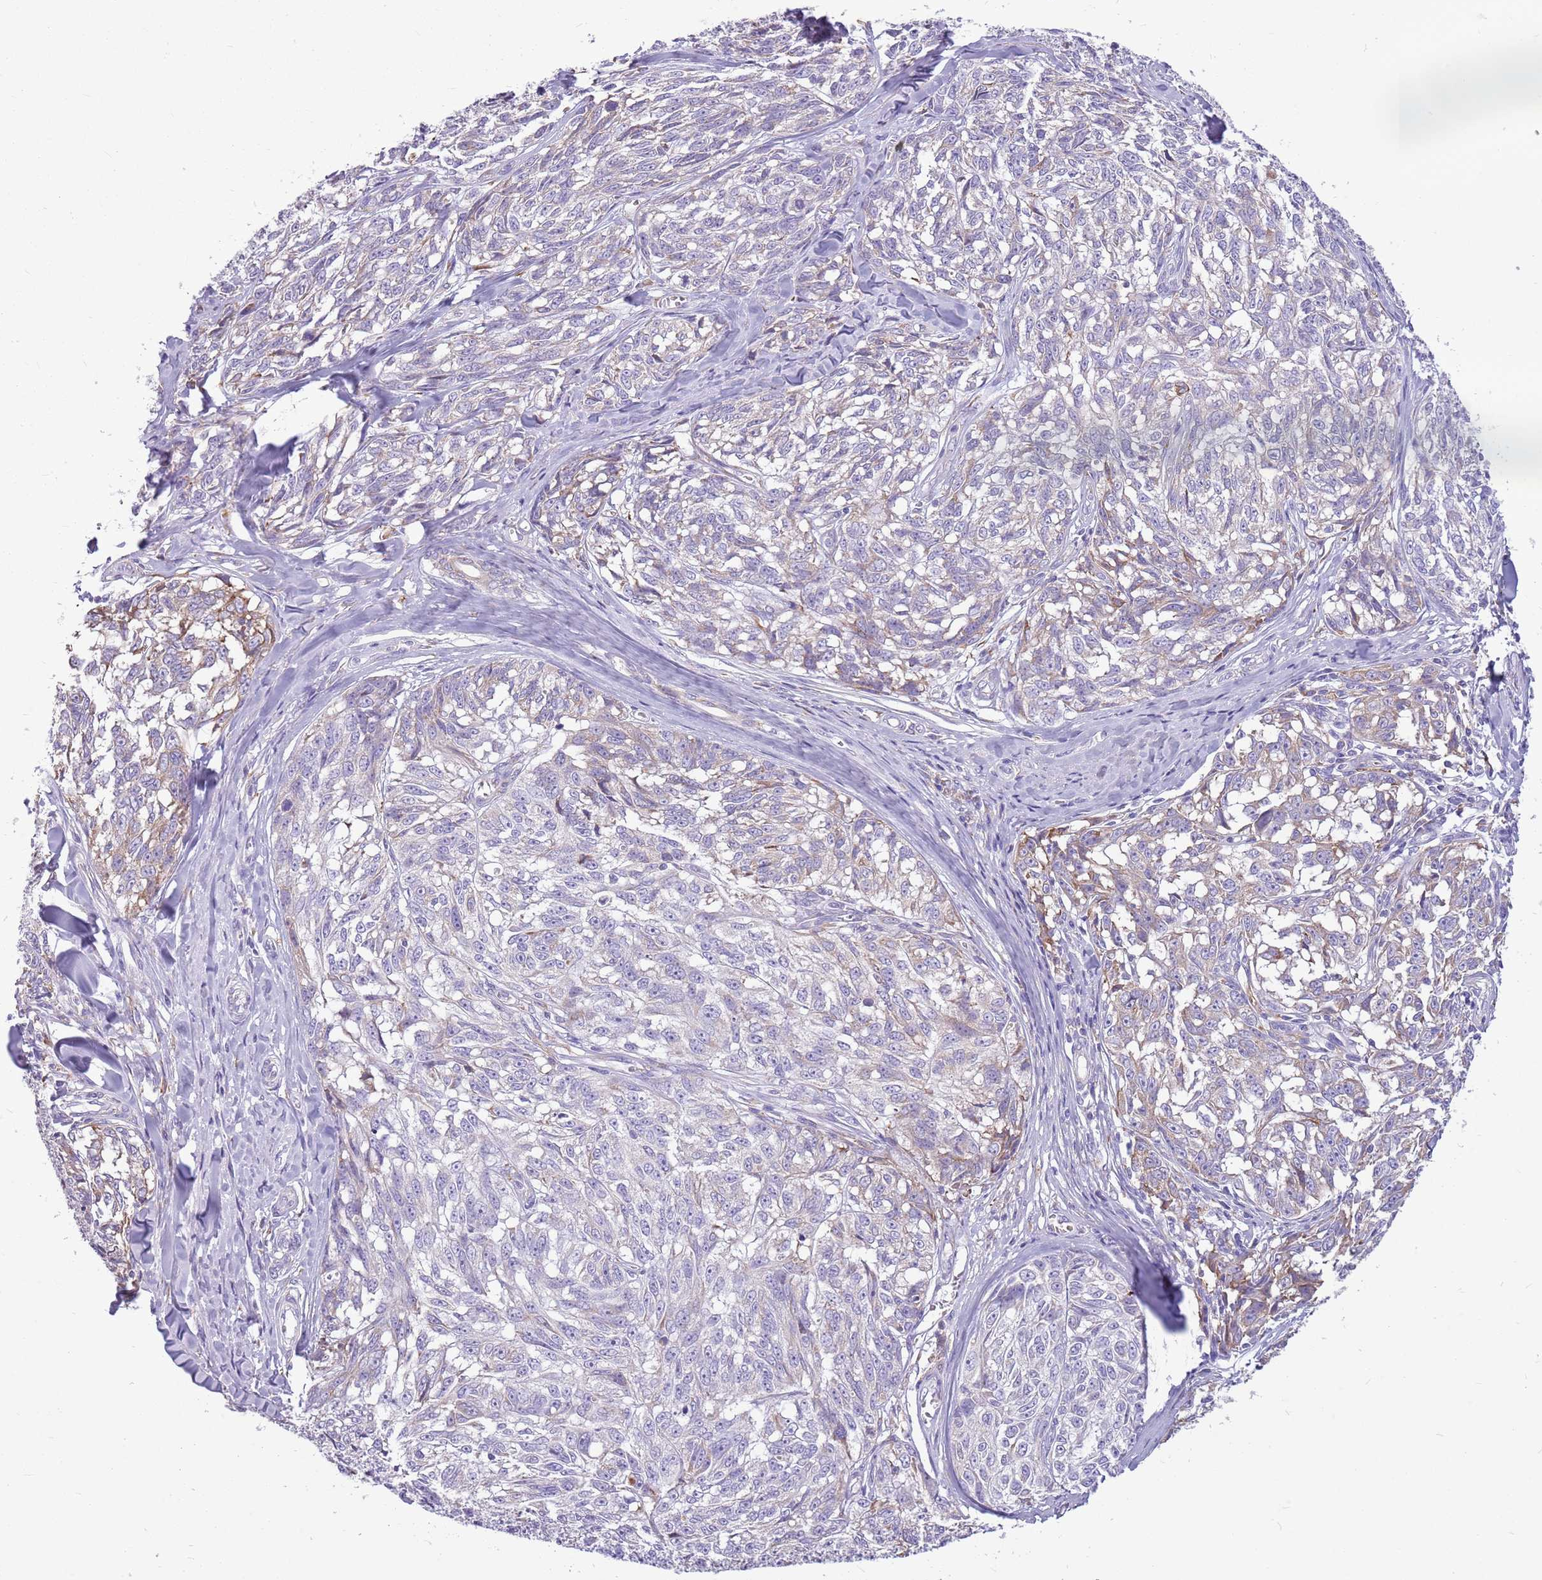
{"staining": {"intensity": "negative", "quantity": "none", "location": "none"}, "tissue": "melanoma", "cell_type": "Tumor cells", "image_type": "cancer", "snomed": [{"axis": "morphology", "description": "Normal tissue, NOS"}, {"axis": "morphology", "description": "Malignant melanoma, NOS"}, {"axis": "topography", "description": "Skin"}], "caption": "High power microscopy photomicrograph of an immunohistochemistry micrograph of melanoma, revealing no significant positivity in tumor cells.", "gene": "KCTD19", "patient": {"sex": "female", "age": 64}}